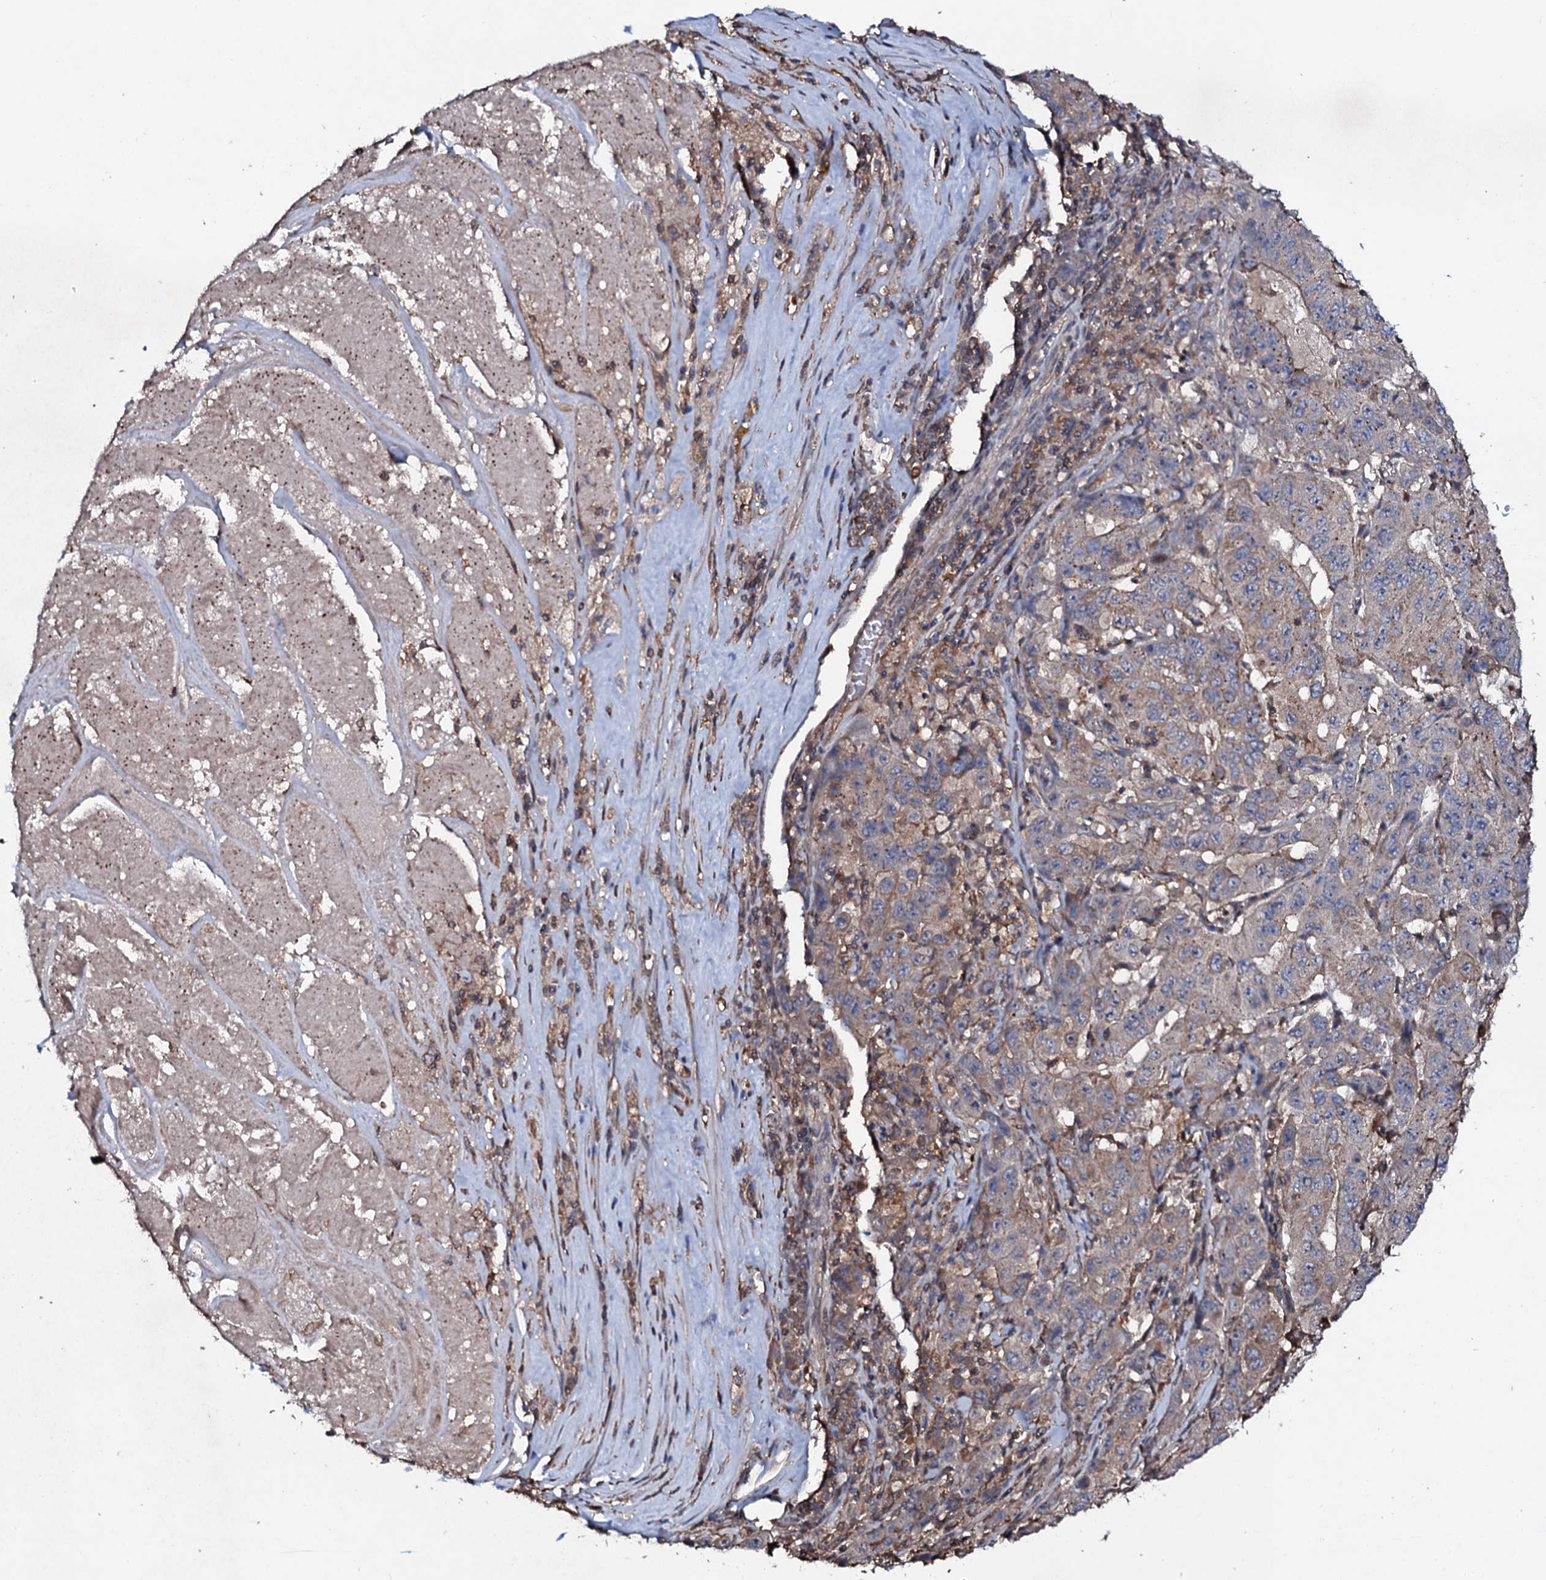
{"staining": {"intensity": "weak", "quantity": "25%-75%", "location": "cytoplasmic/membranous"}, "tissue": "pancreatic cancer", "cell_type": "Tumor cells", "image_type": "cancer", "snomed": [{"axis": "morphology", "description": "Adenocarcinoma, NOS"}, {"axis": "topography", "description": "Pancreas"}], "caption": "Adenocarcinoma (pancreatic) stained with DAB IHC exhibits low levels of weak cytoplasmic/membranous staining in about 25%-75% of tumor cells.", "gene": "COG6", "patient": {"sex": "male", "age": 63}}